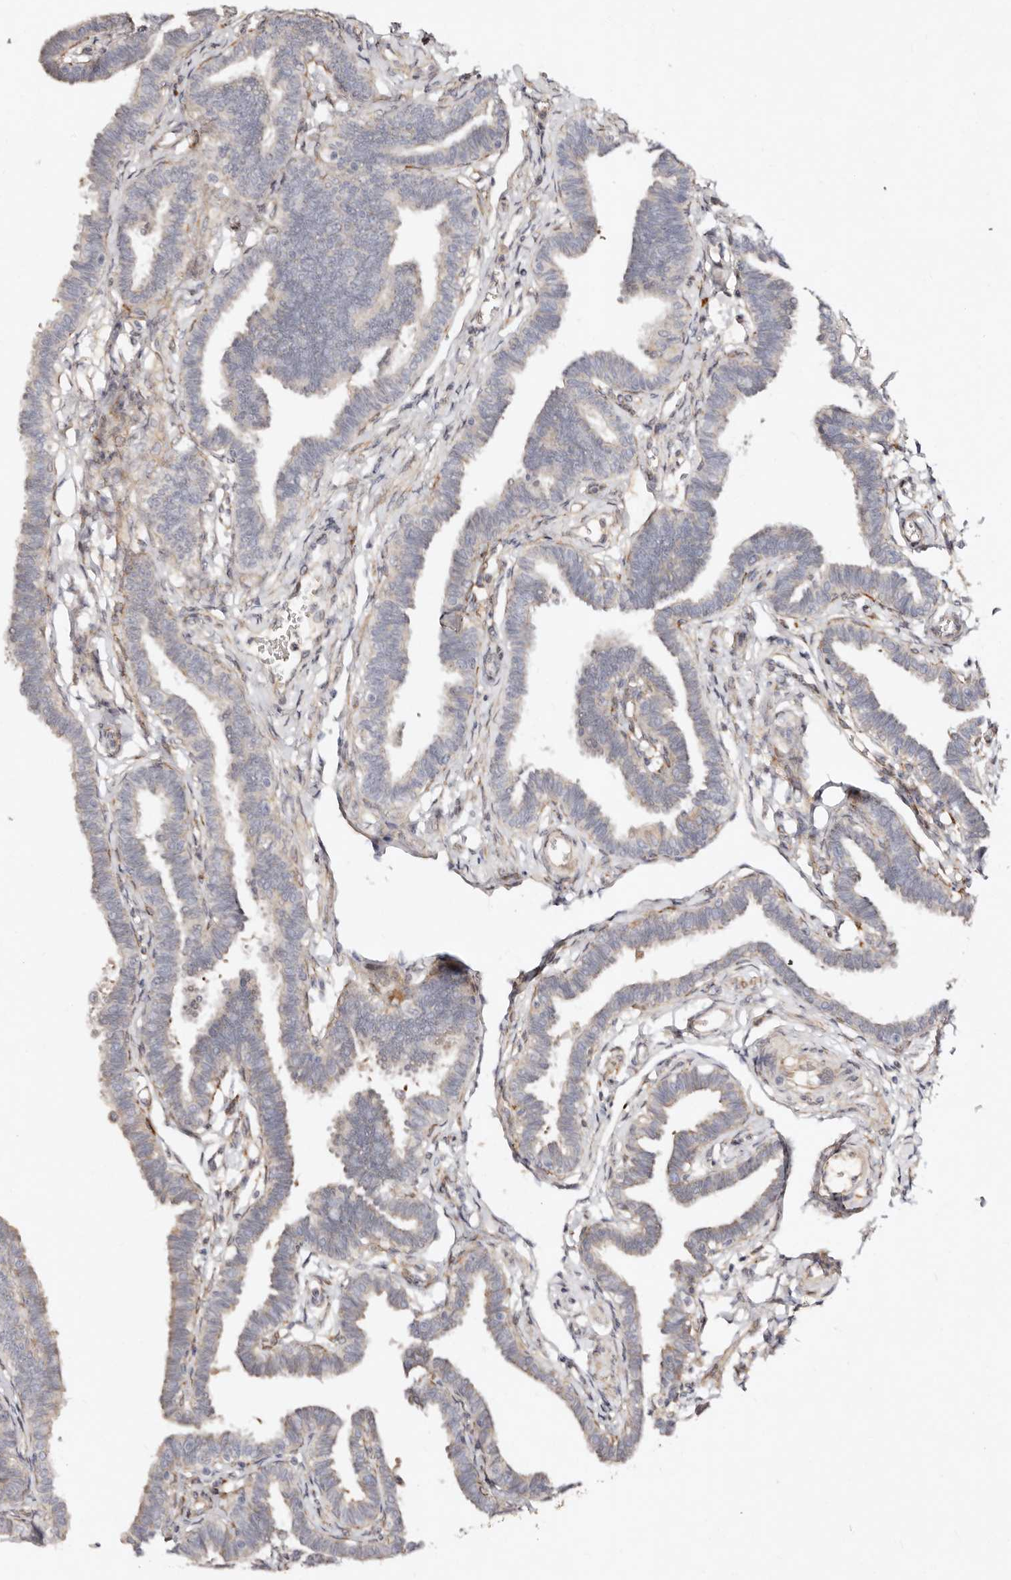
{"staining": {"intensity": "weak", "quantity": "25%-75%", "location": "cytoplasmic/membranous"}, "tissue": "fallopian tube", "cell_type": "Glandular cells", "image_type": "normal", "snomed": [{"axis": "morphology", "description": "Normal tissue, NOS"}, {"axis": "topography", "description": "Fallopian tube"}, {"axis": "topography", "description": "Ovary"}], "caption": "A micrograph of human fallopian tube stained for a protein exhibits weak cytoplasmic/membranous brown staining in glandular cells. (DAB IHC with brightfield microscopy, high magnification).", "gene": "SERPINH1", "patient": {"sex": "female", "age": 23}}